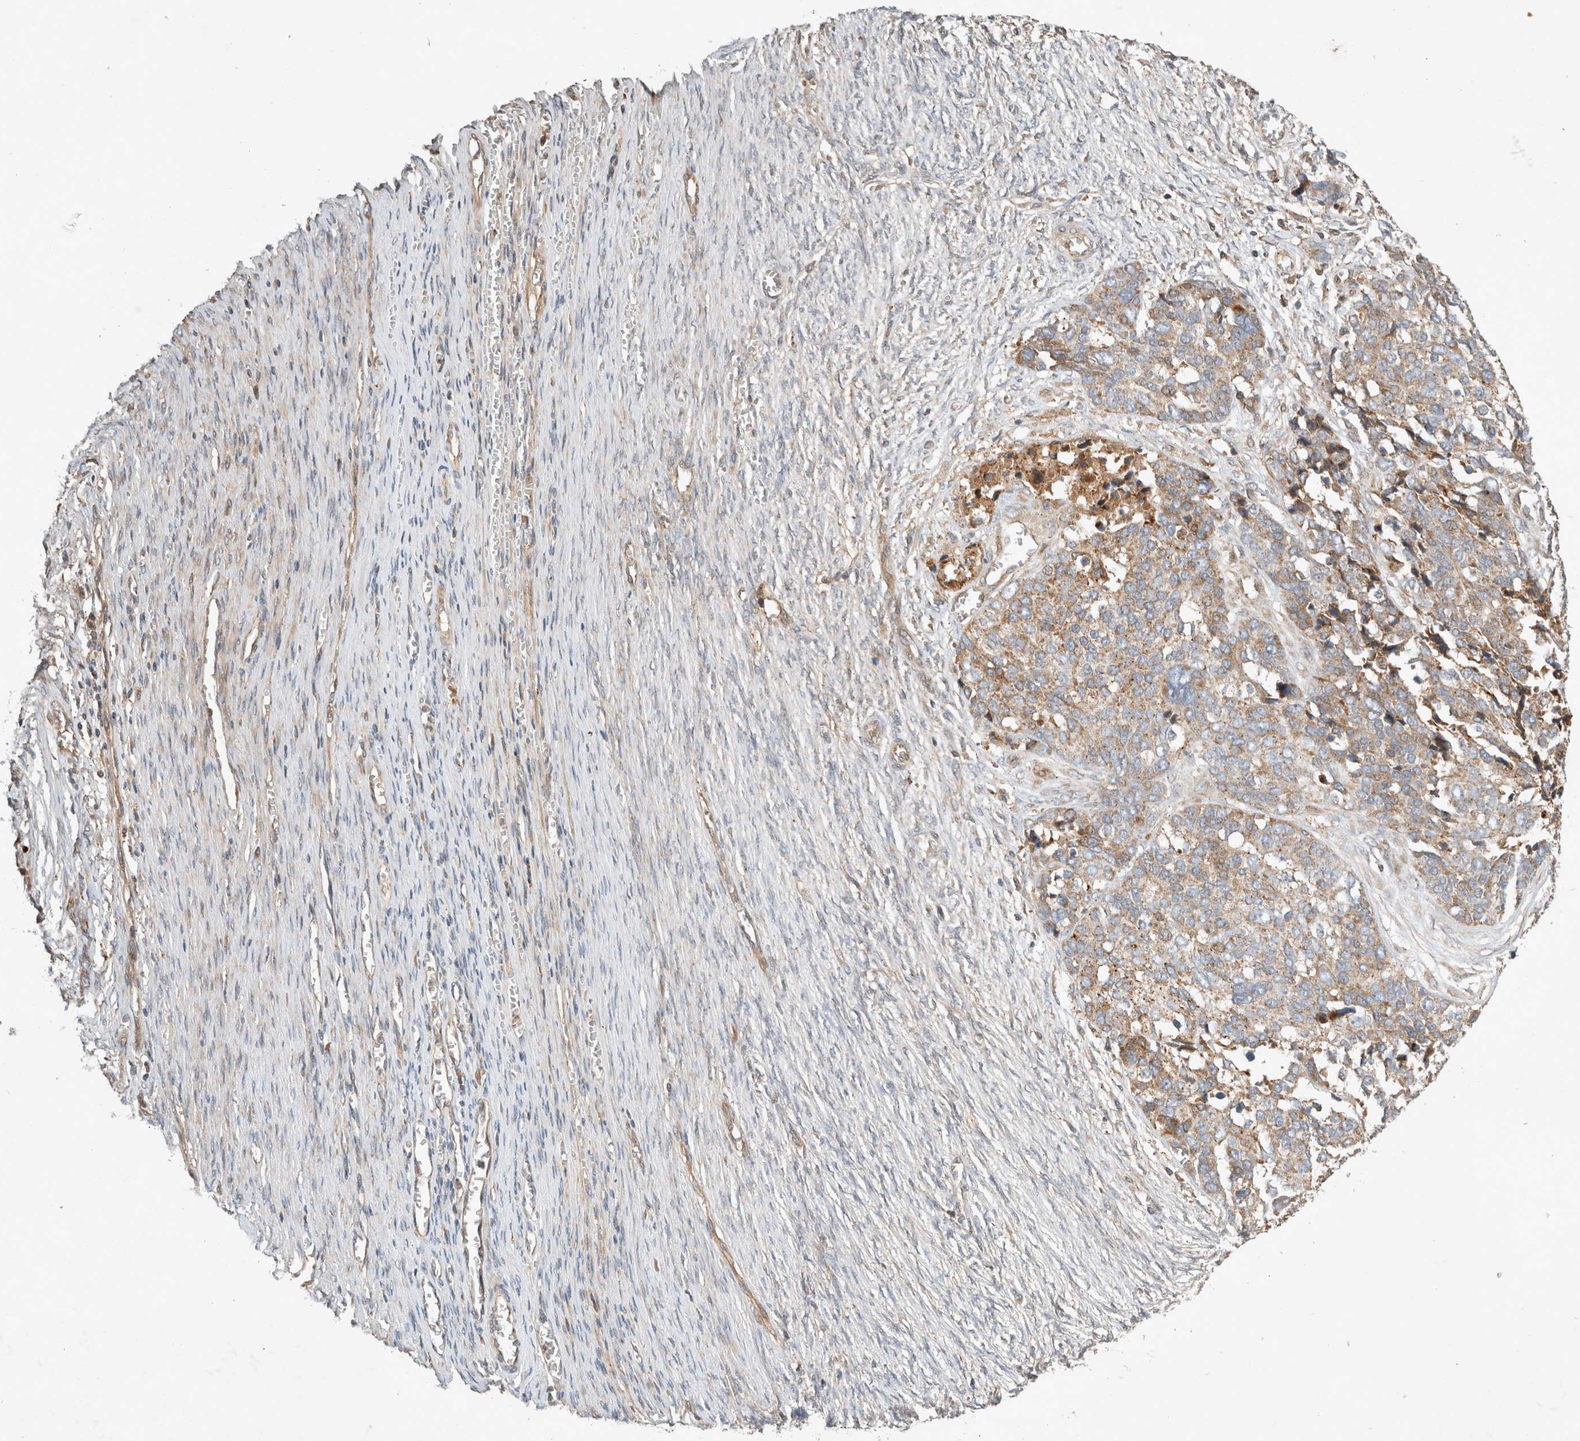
{"staining": {"intensity": "weak", "quantity": ">75%", "location": "cytoplasmic/membranous"}, "tissue": "ovarian cancer", "cell_type": "Tumor cells", "image_type": "cancer", "snomed": [{"axis": "morphology", "description": "Cystadenocarcinoma, serous, NOS"}, {"axis": "topography", "description": "Ovary"}], "caption": "Ovarian serous cystadenocarcinoma was stained to show a protein in brown. There is low levels of weak cytoplasmic/membranous staining in approximately >75% of tumor cells.", "gene": "ARMC9", "patient": {"sex": "female", "age": 44}}